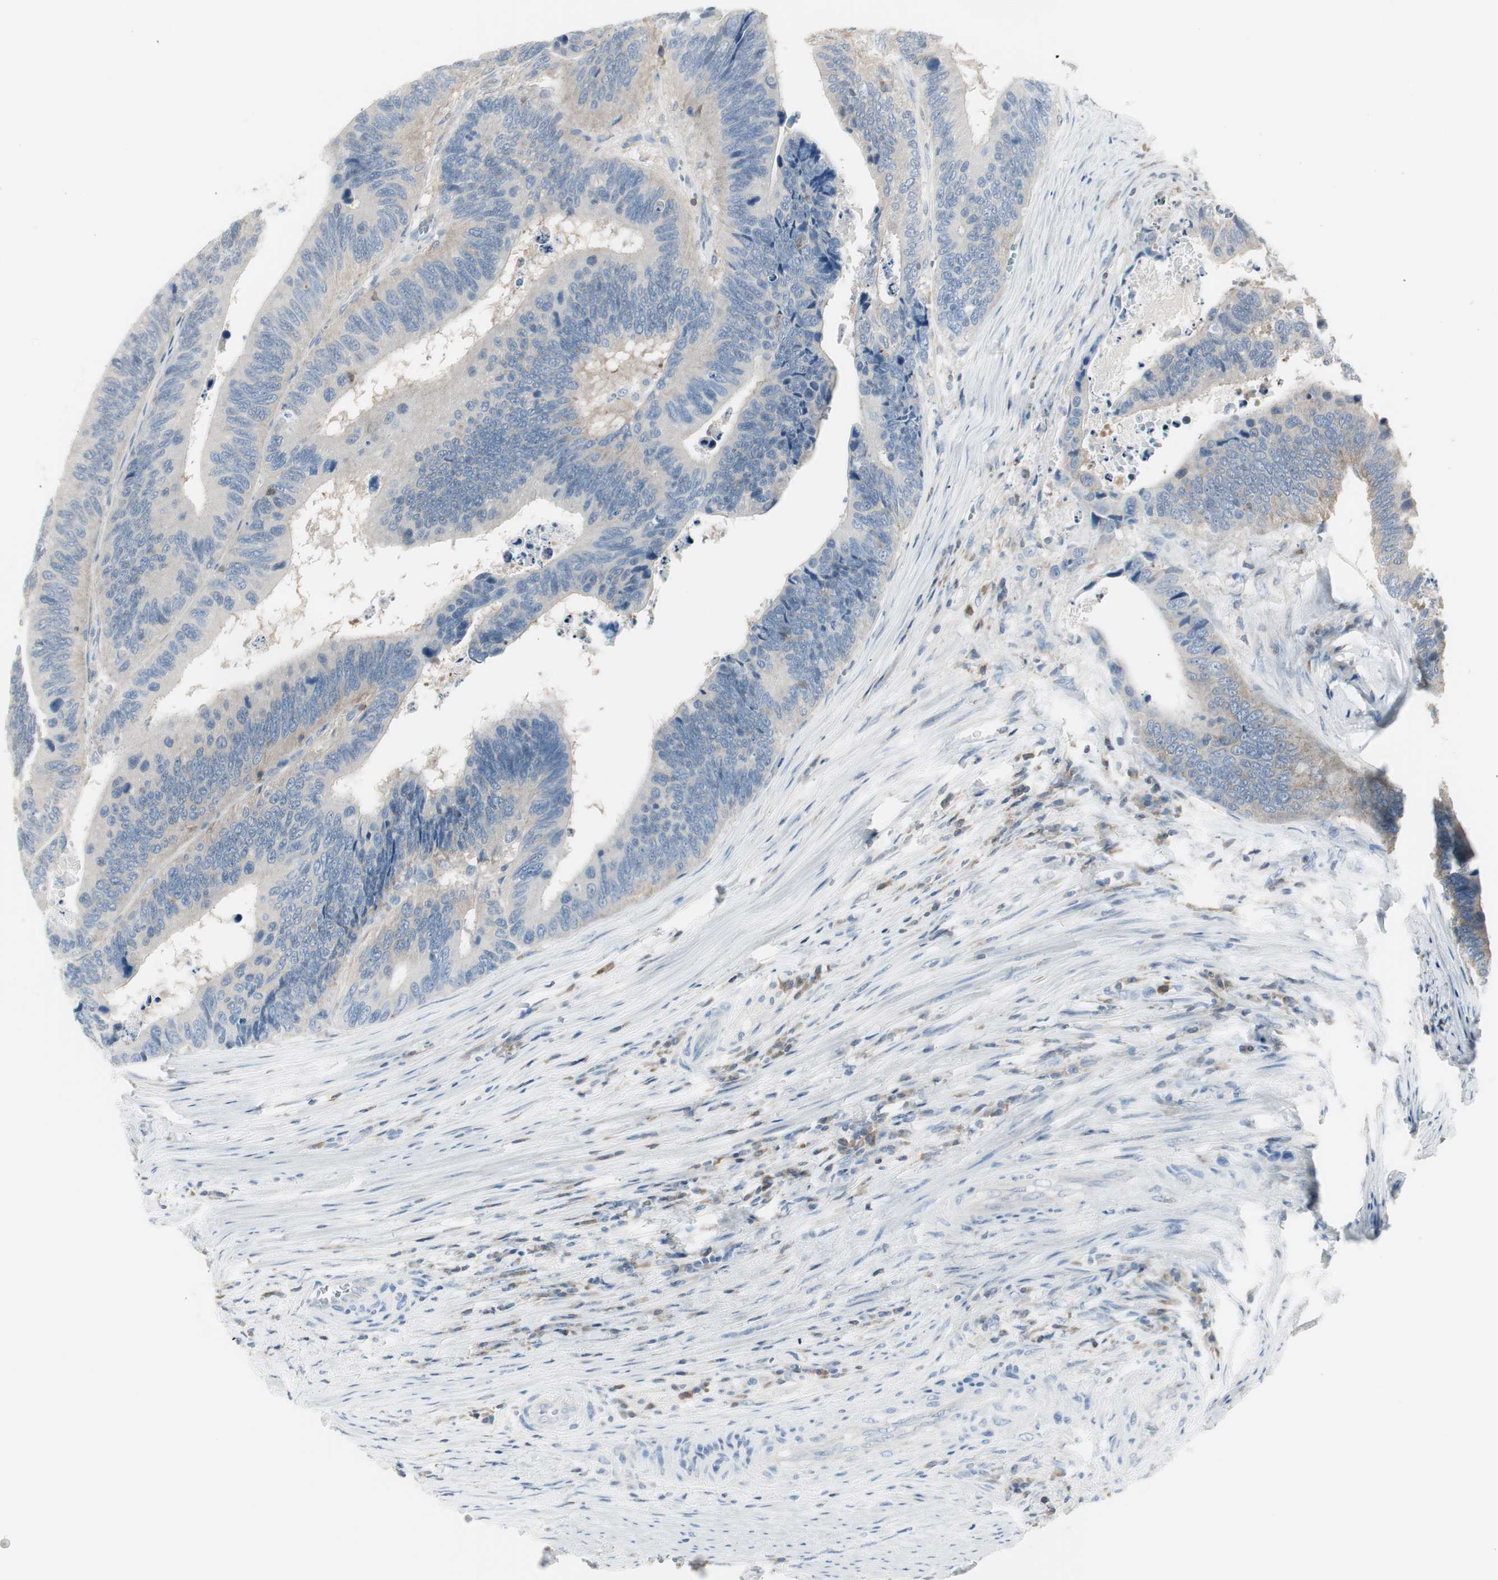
{"staining": {"intensity": "weak", "quantity": "<25%", "location": "cytoplasmic/membranous"}, "tissue": "colorectal cancer", "cell_type": "Tumor cells", "image_type": "cancer", "snomed": [{"axis": "morphology", "description": "Adenocarcinoma, NOS"}, {"axis": "topography", "description": "Colon"}], "caption": "High magnification brightfield microscopy of colorectal cancer (adenocarcinoma) stained with DAB (brown) and counterstained with hematoxylin (blue): tumor cells show no significant expression.", "gene": "SLC9A3R1", "patient": {"sex": "male", "age": 72}}